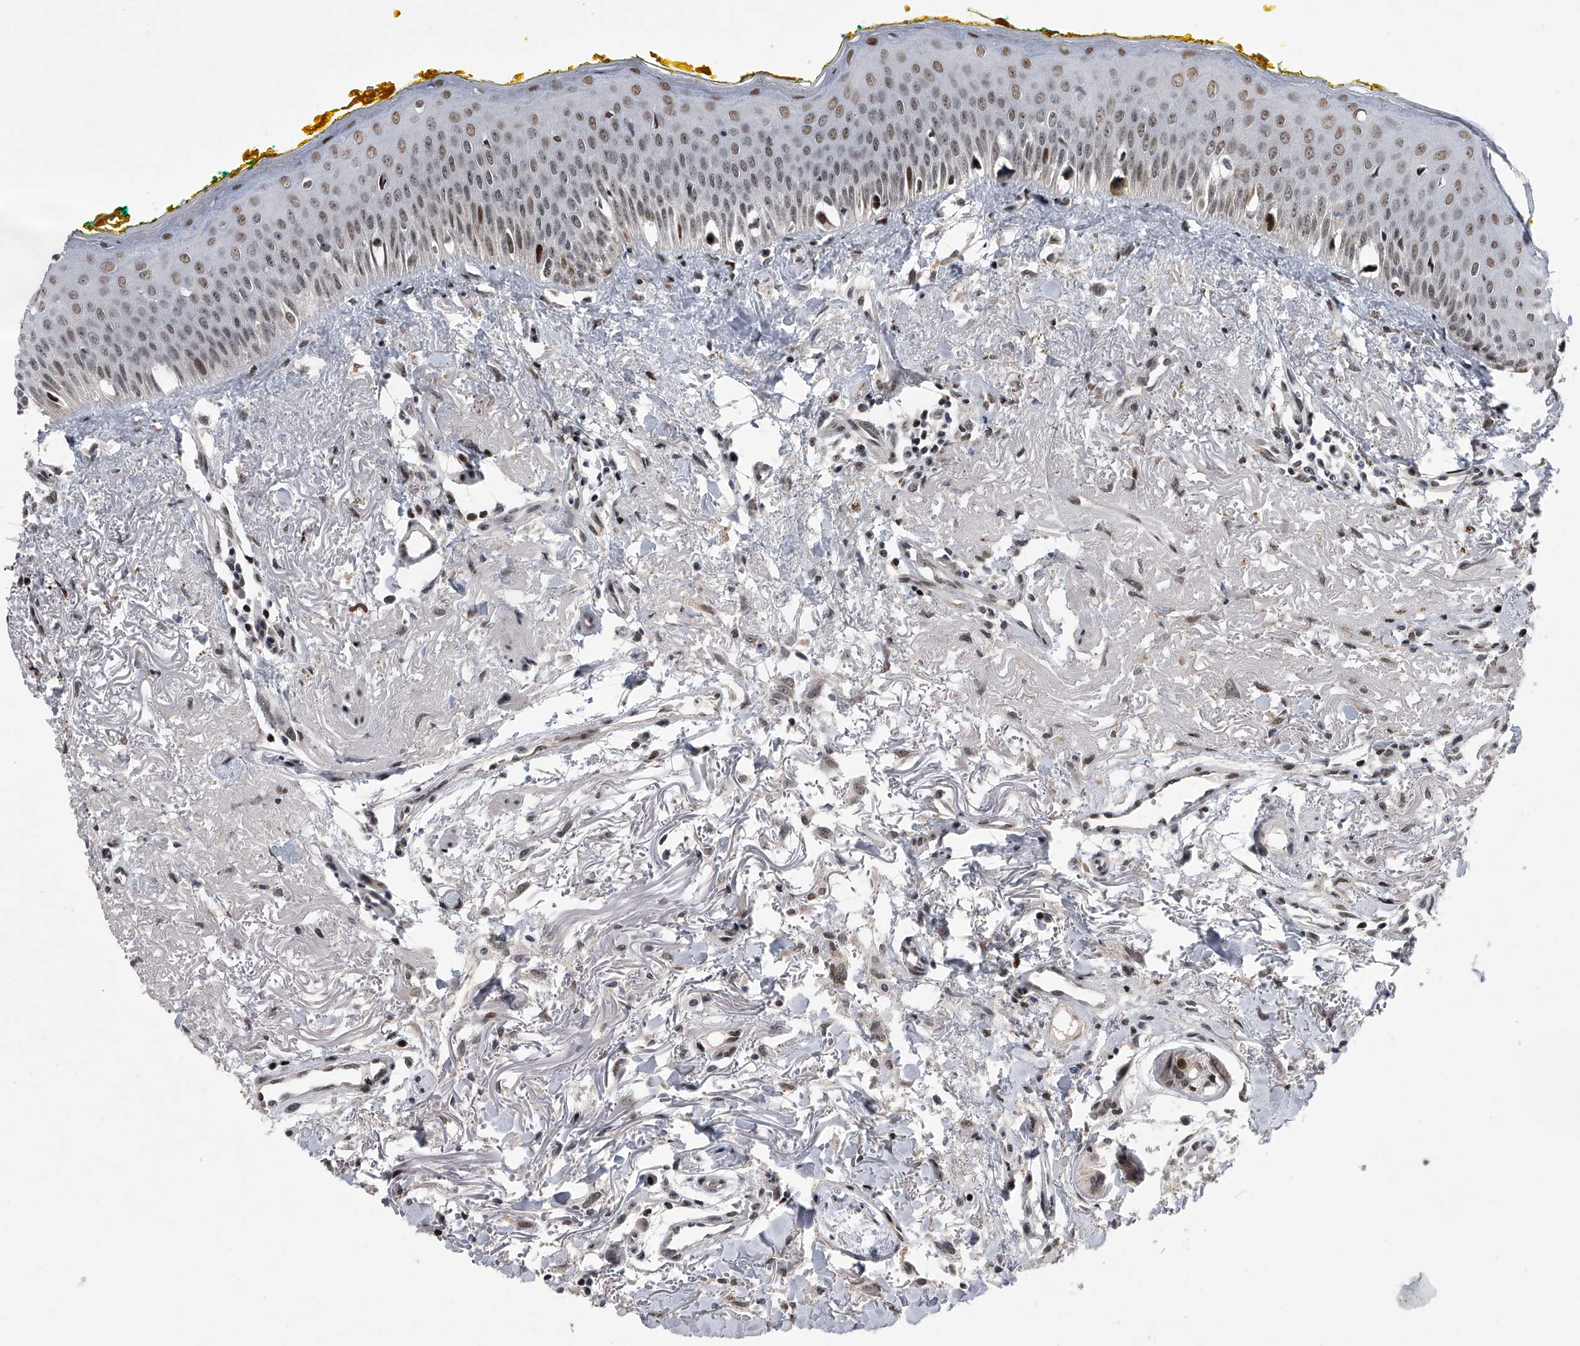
{"staining": {"intensity": "moderate", "quantity": "25%-75%", "location": "nuclear"}, "tissue": "oral mucosa", "cell_type": "Squamous epithelial cells", "image_type": "normal", "snomed": [{"axis": "morphology", "description": "Normal tissue, NOS"}, {"axis": "topography", "description": "Oral tissue"}], "caption": "High-magnification brightfield microscopy of normal oral mucosa stained with DAB (brown) and counterstained with hematoxylin (blue). squamous epithelial cells exhibit moderate nuclear positivity is identified in approximately25%-75% of cells. (Brightfield microscopy of DAB IHC at high magnification).", "gene": "ZNF426", "patient": {"sex": "female", "age": 70}}